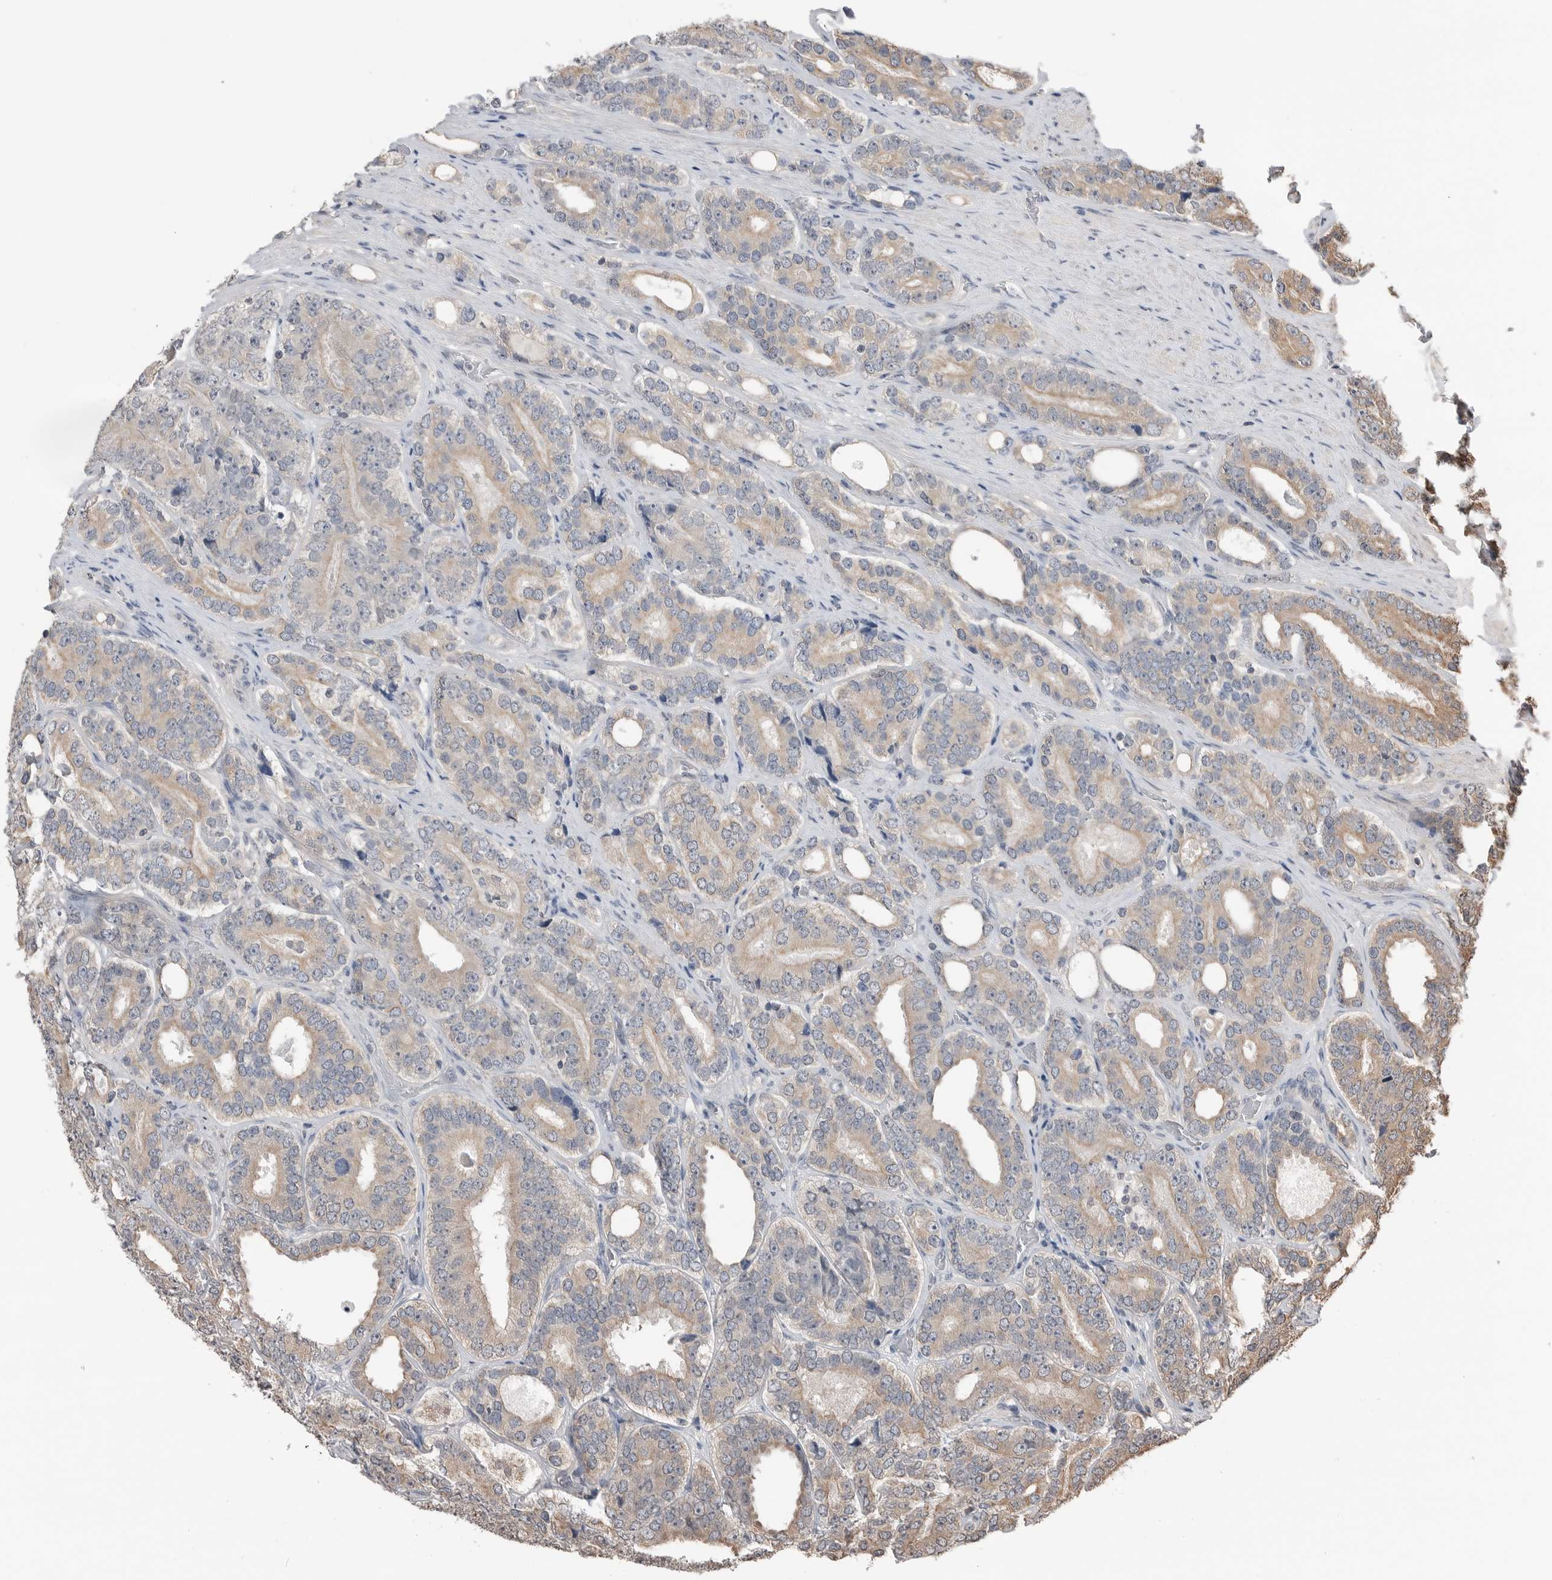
{"staining": {"intensity": "weak", "quantity": "25%-75%", "location": "cytoplasmic/membranous"}, "tissue": "prostate cancer", "cell_type": "Tumor cells", "image_type": "cancer", "snomed": [{"axis": "morphology", "description": "Adenocarcinoma, High grade"}, {"axis": "topography", "description": "Prostate"}], "caption": "Protein staining of prostate high-grade adenocarcinoma tissue shows weak cytoplasmic/membranous expression in approximately 25%-75% of tumor cells. (Brightfield microscopy of DAB IHC at high magnification).", "gene": "PEAK1", "patient": {"sex": "male", "age": 56}}